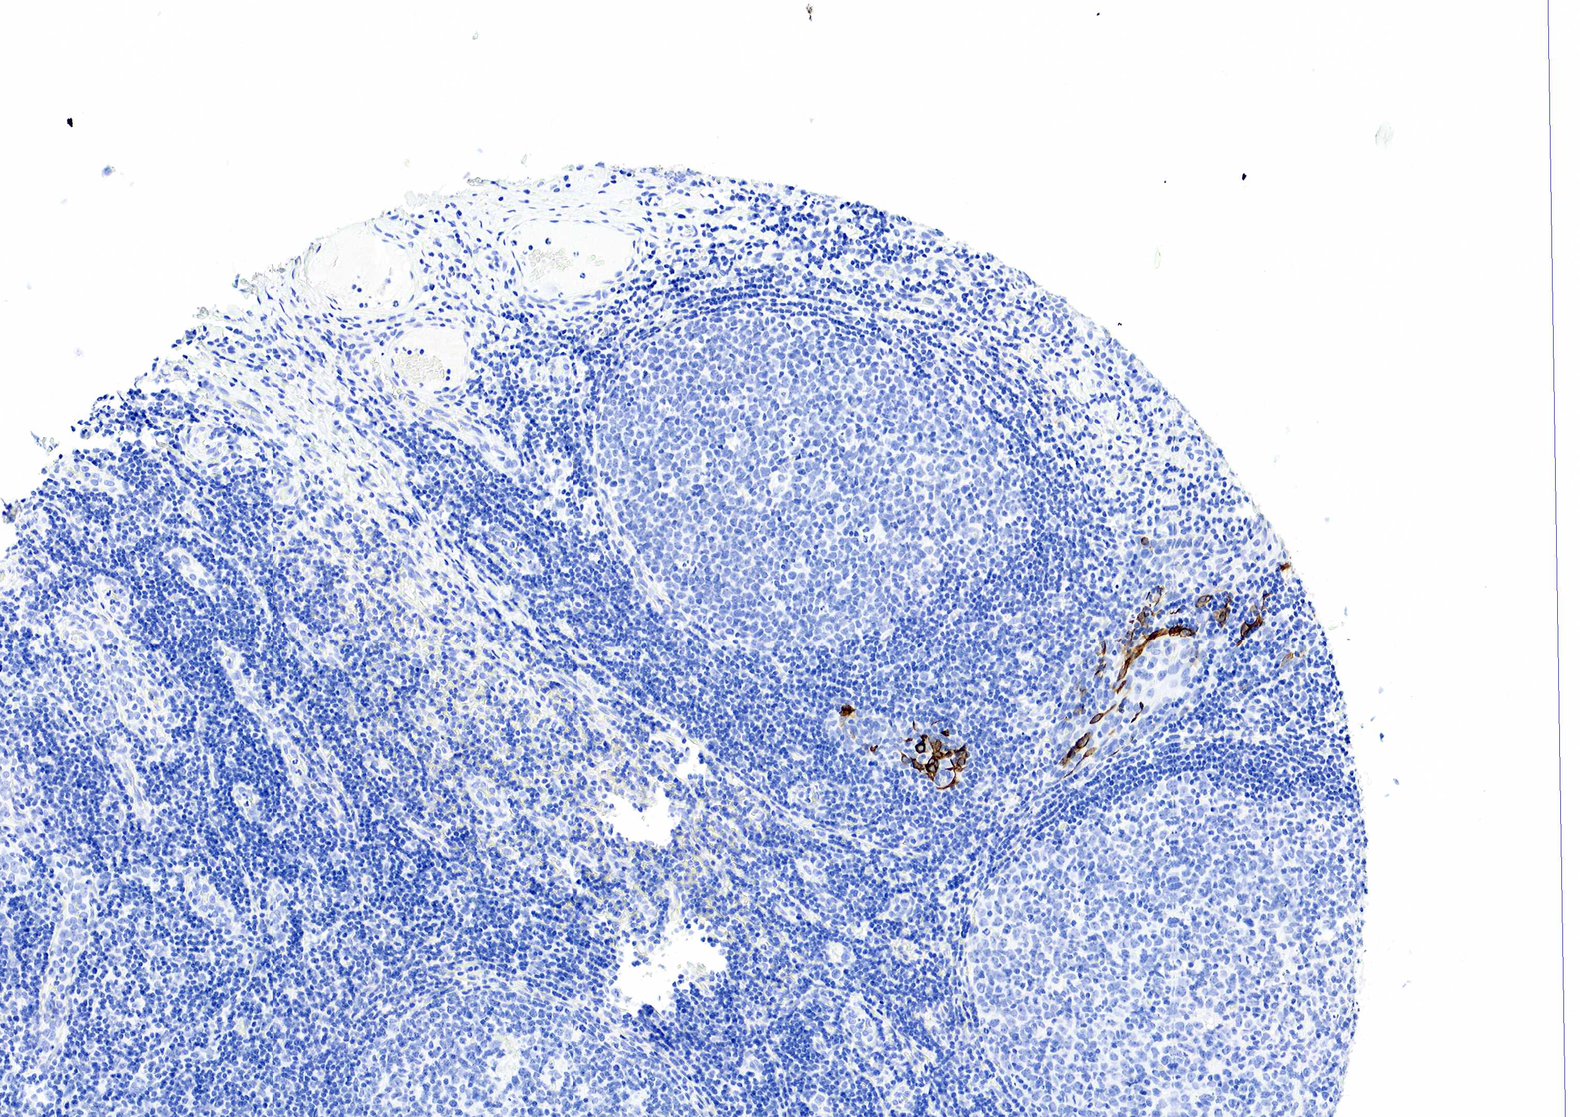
{"staining": {"intensity": "negative", "quantity": "none", "location": "none"}, "tissue": "tonsil", "cell_type": "Germinal center cells", "image_type": "normal", "snomed": [{"axis": "morphology", "description": "Normal tissue, NOS"}, {"axis": "topography", "description": "Tonsil"}], "caption": "DAB (3,3'-diaminobenzidine) immunohistochemical staining of normal tonsil shows no significant expression in germinal center cells.", "gene": "KRT7", "patient": {"sex": "female", "age": 3}}